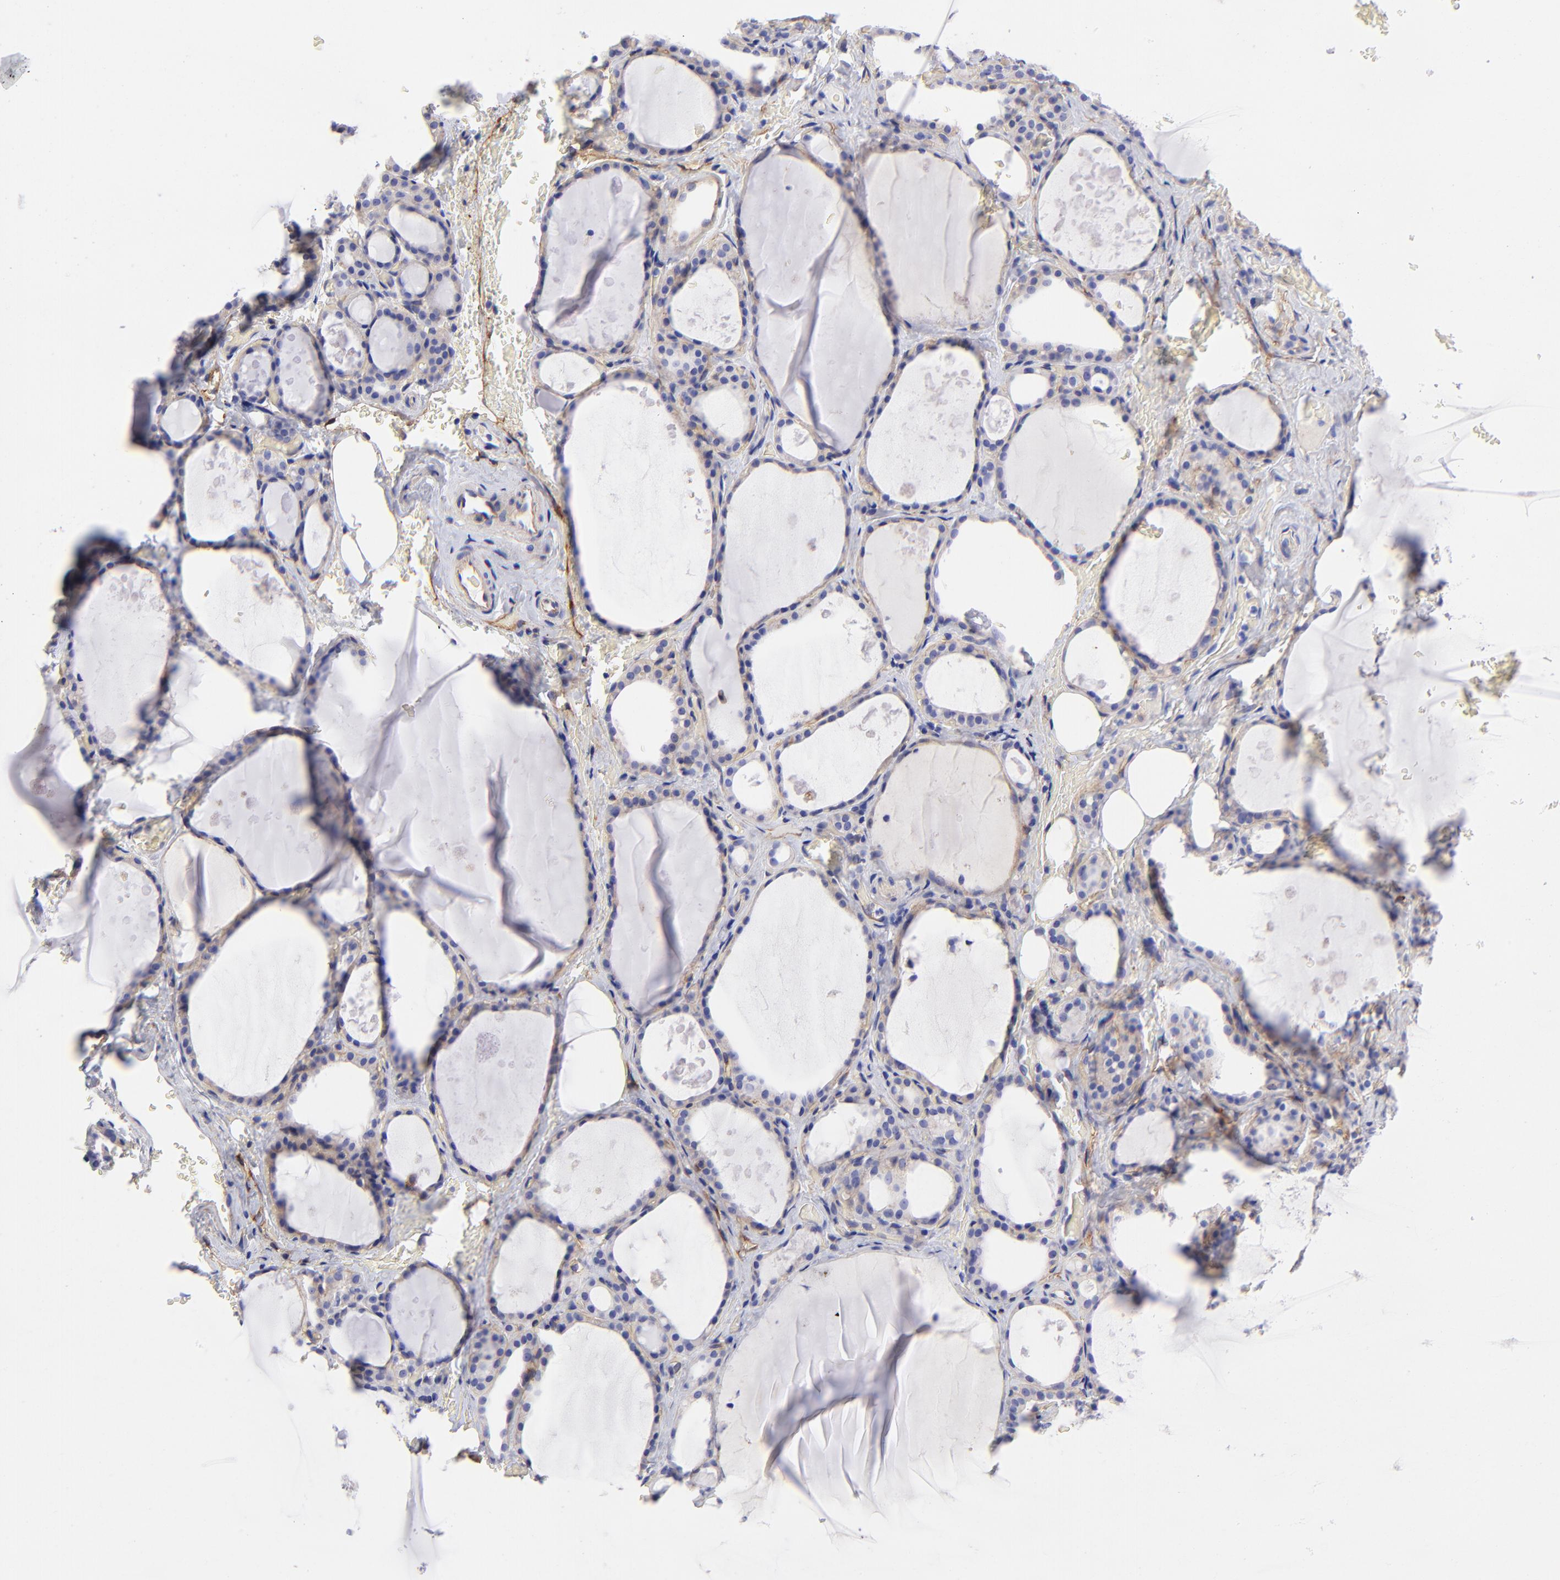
{"staining": {"intensity": "weak", "quantity": "25%-75%", "location": "cytoplasmic/membranous"}, "tissue": "thyroid gland", "cell_type": "Glandular cells", "image_type": "normal", "snomed": [{"axis": "morphology", "description": "Normal tissue, NOS"}, {"axis": "topography", "description": "Thyroid gland"}], "caption": "Protein analysis of normal thyroid gland displays weak cytoplasmic/membranous expression in about 25%-75% of glandular cells.", "gene": "PPFIBP1", "patient": {"sex": "male", "age": 61}}